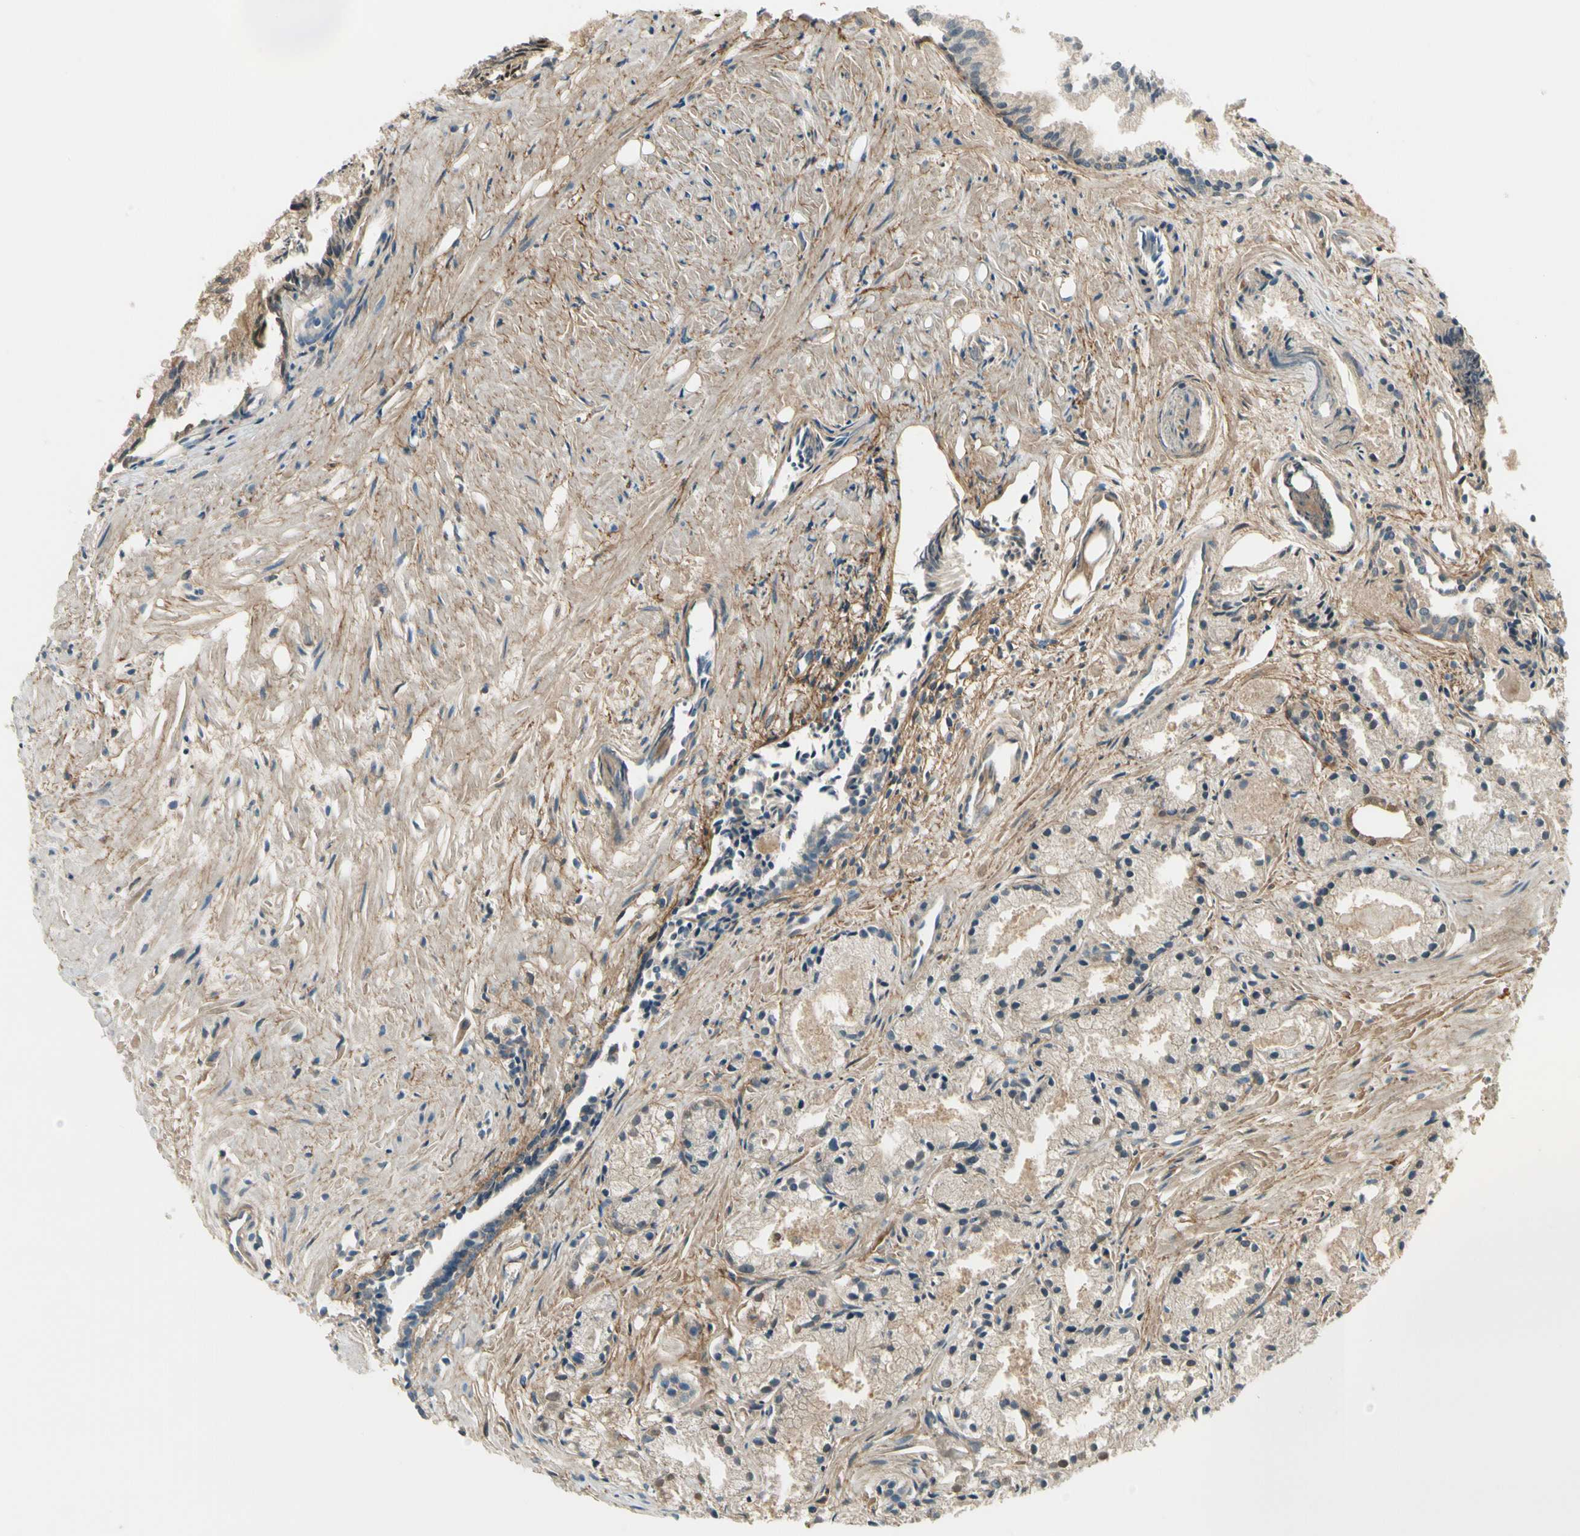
{"staining": {"intensity": "negative", "quantity": "none", "location": "none"}, "tissue": "prostate cancer", "cell_type": "Tumor cells", "image_type": "cancer", "snomed": [{"axis": "morphology", "description": "Adenocarcinoma, Low grade"}, {"axis": "topography", "description": "Prostate"}], "caption": "This is a image of immunohistochemistry (IHC) staining of adenocarcinoma (low-grade) (prostate), which shows no staining in tumor cells.", "gene": "EPHB3", "patient": {"sex": "male", "age": 72}}